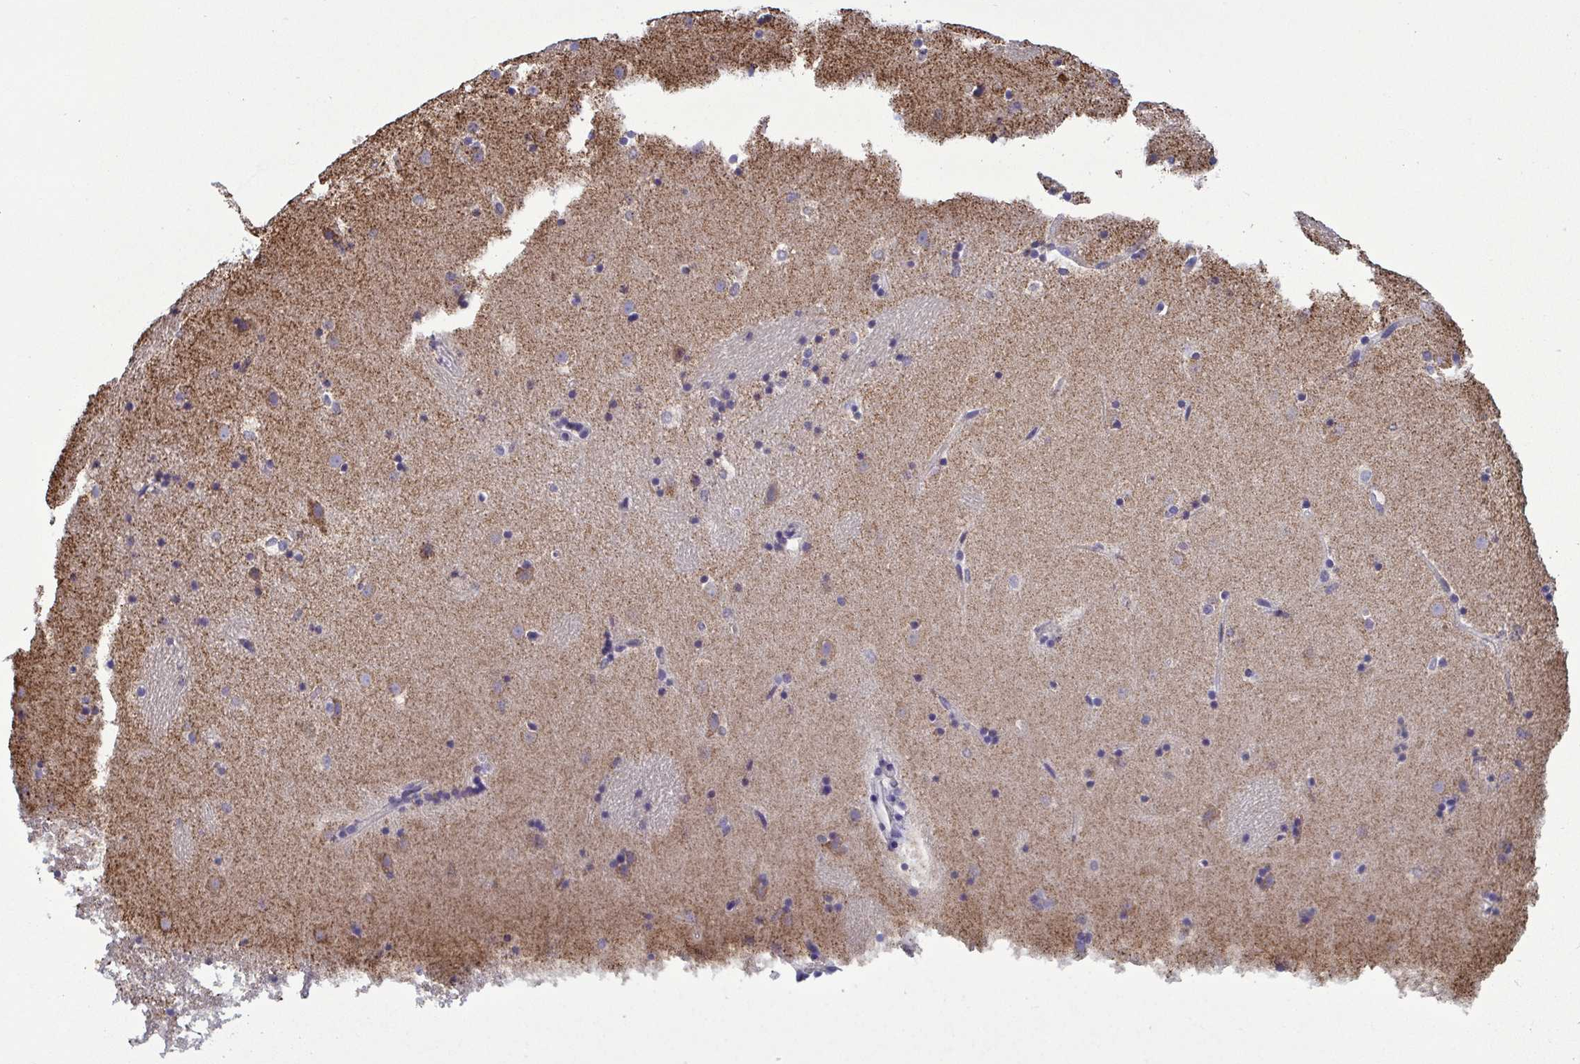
{"staining": {"intensity": "negative", "quantity": "none", "location": "none"}, "tissue": "caudate", "cell_type": "Glial cells", "image_type": "normal", "snomed": [{"axis": "morphology", "description": "Normal tissue, NOS"}, {"axis": "topography", "description": "Lateral ventricle wall"}], "caption": "This is an immunohistochemistry (IHC) histopathology image of benign human caudate. There is no expression in glial cells.", "gene": "CSDE1", "patient": {"sex": "male", "age": 37}}